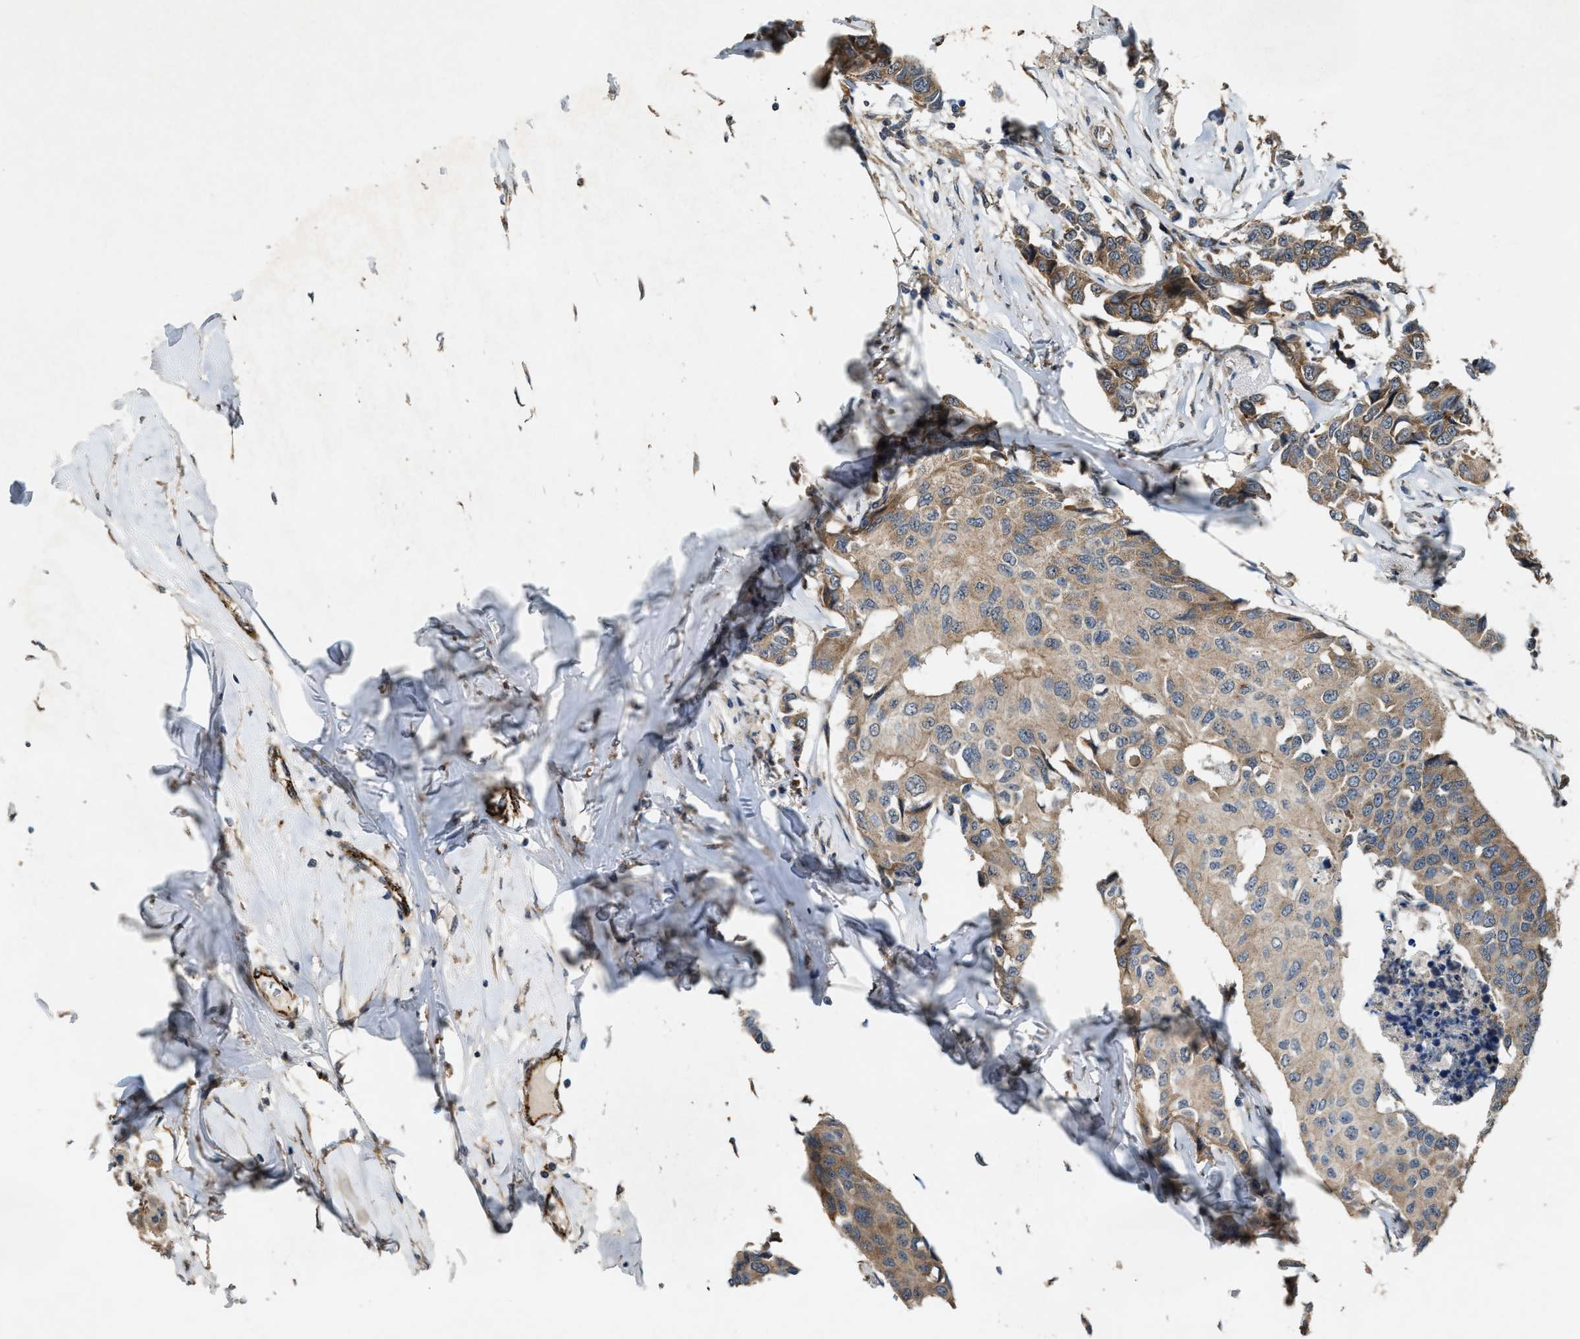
{"staining": {"intensity": "moderate", "quantity": ">75%", "location": "cytoplasmic/membranous"}, "tissue": "breast cancer", "cell_type": "Tumor cells", "image_type": "cancer", "snomed": [{"axis": "morphology", "description": "Duct carcinoma"}, {"axis": "topography", "description": "Breast"}], "caption": "Protein expression by IHC shows moderate cytoplasmic/membranous expression in about >75% of tumor cells in invasive ductal carcinoma (breast). Using DAB (3,3'-diaminobenzidine) (brown) and hematoxylin (blue) stains, captured at high magnification using brightfield microscopy.", "gene": "ARHGEF5", "patient": {"sex": "female", "age": 80}}